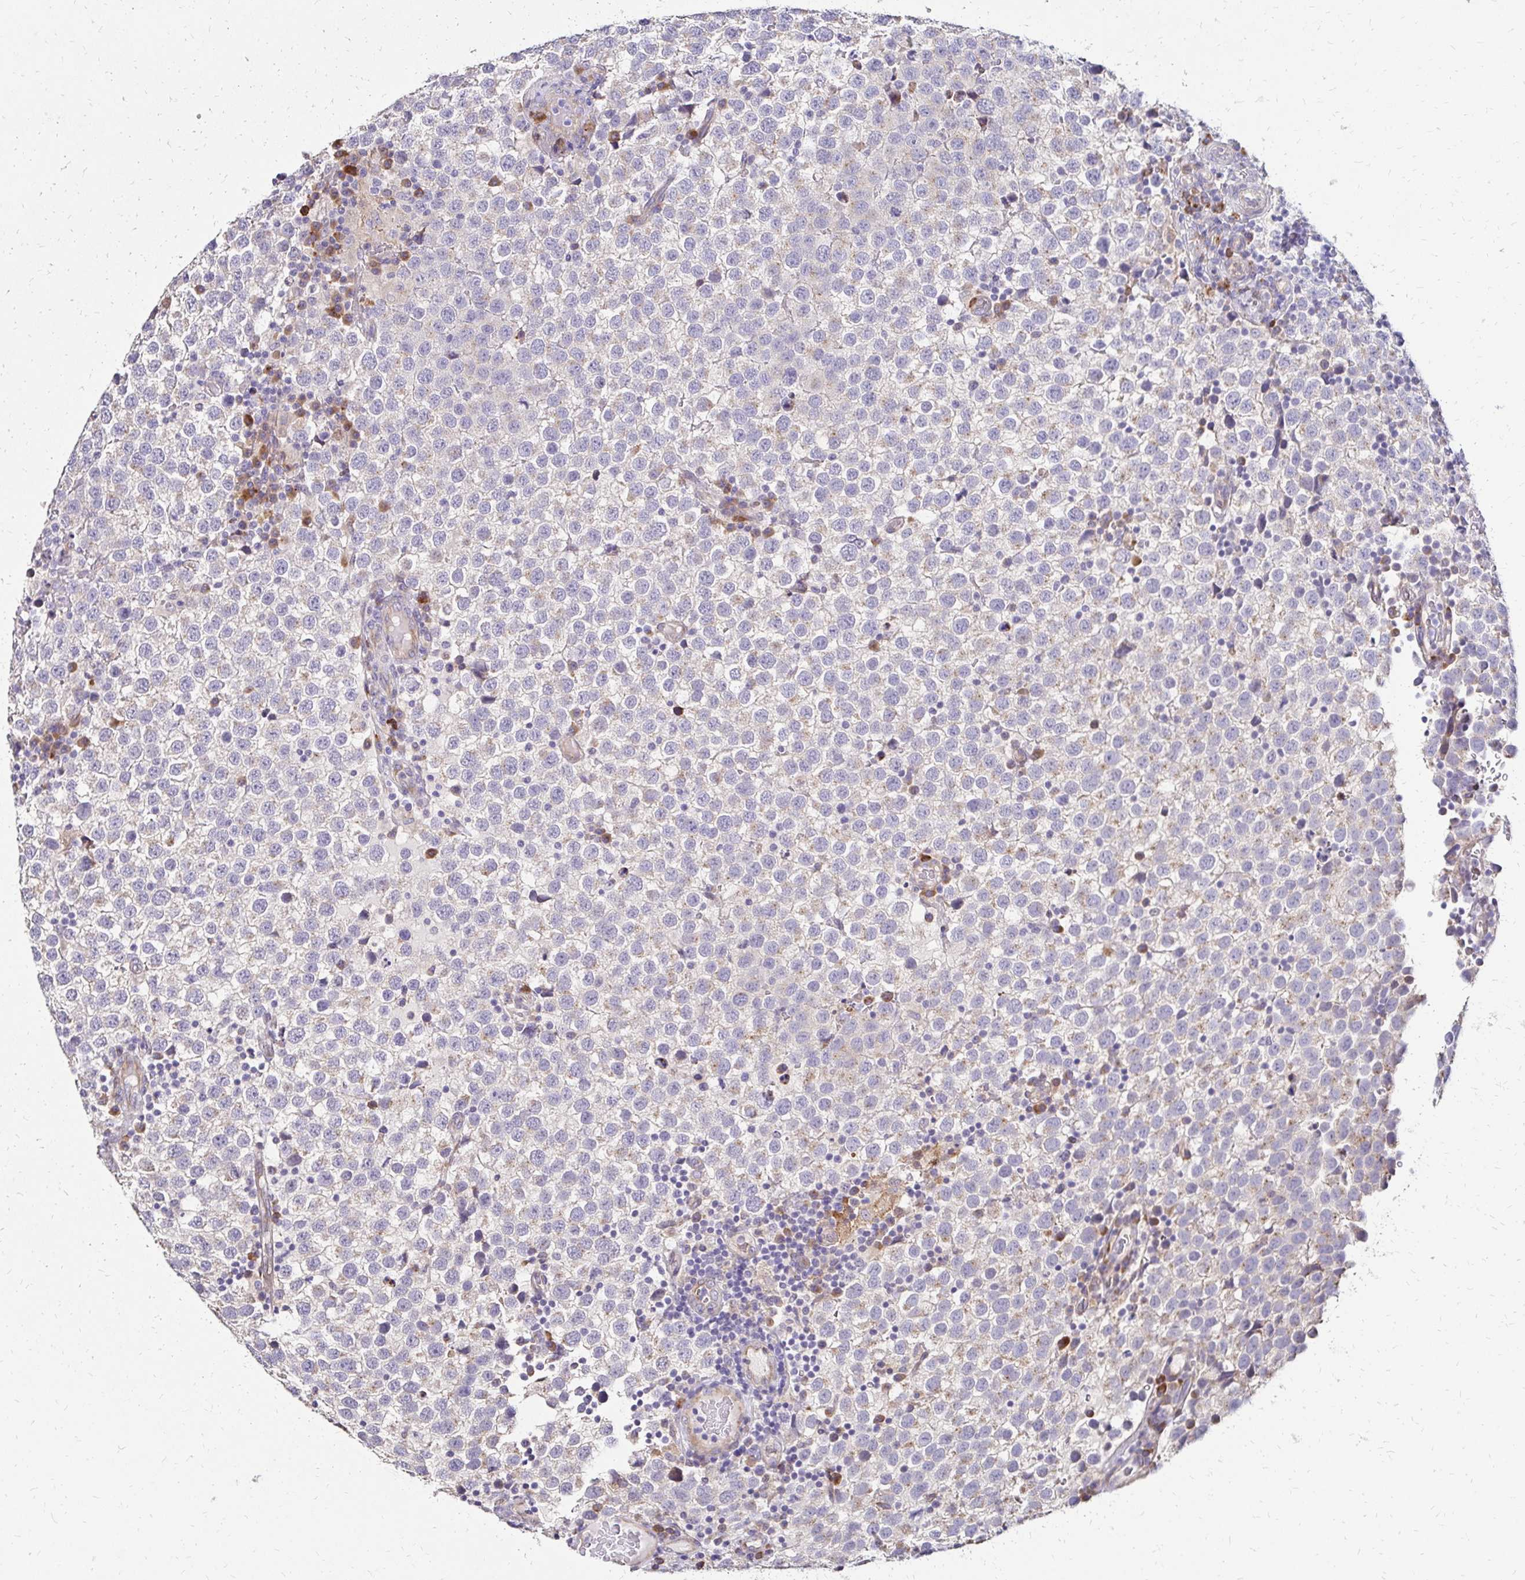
{"staining": {"intensity": "negative", "quantity": "none", "location": "none"}, "tissue": "testis cancer", "cell_type": "Tumor cells", "image_type": "cancer", "snomed": [{"axis": "morphology", "description": "Seminoma, NOS"}, {"axis": "topography", "description": "Testis"}], "caption": "Immunohistochemistry (IHC) of human seminoma (testis) exhibits no expression in tumor cells. Nuclei are stained in blue.", "gene": "PRIMA1", "patient": {"sex": "male", "age": 34}}